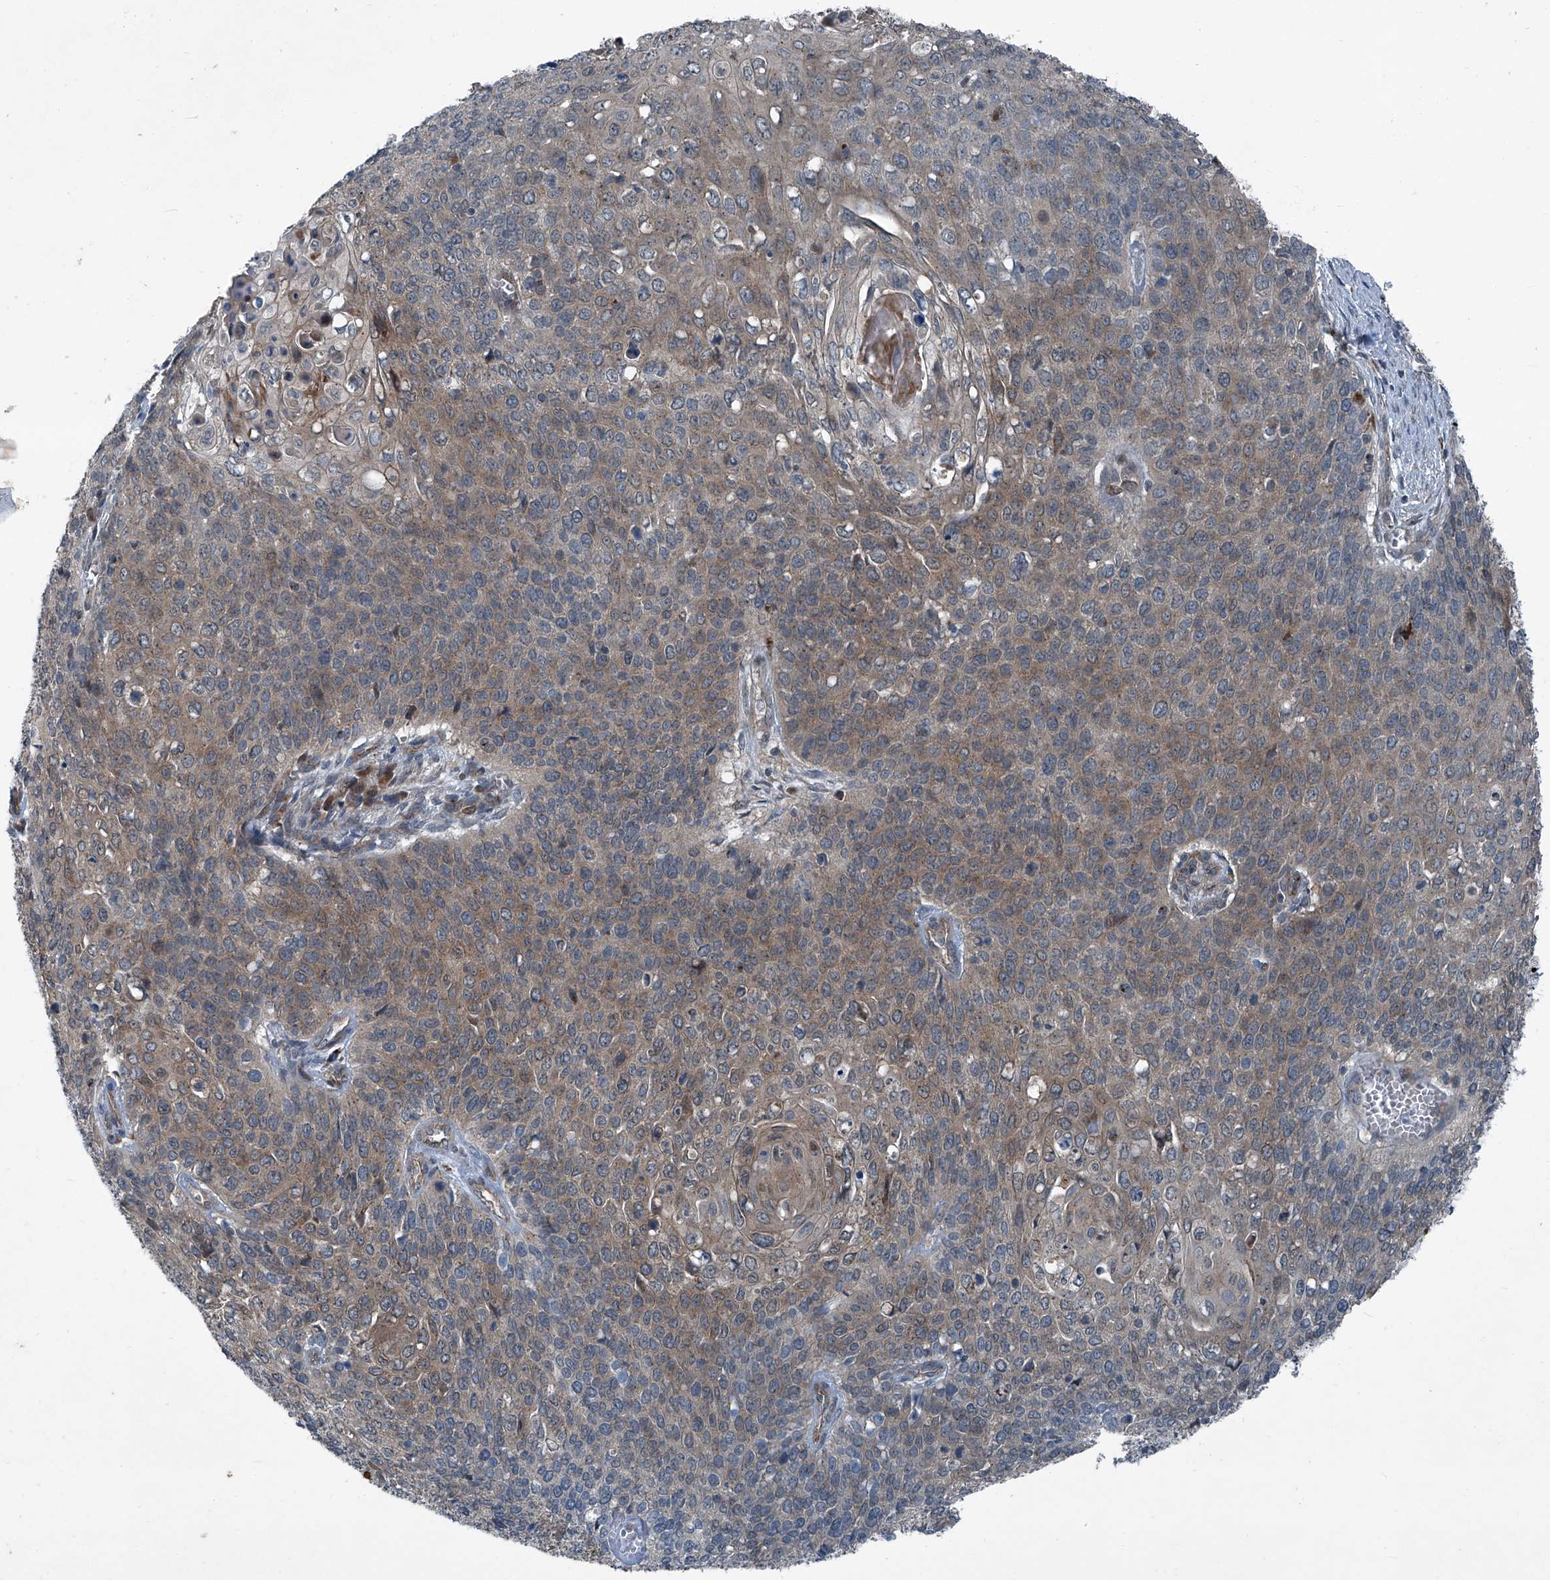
{"staining": {"intensity": "weak", "quantity": ">75%", "location": "cytoplasmic/membranous"}, "tissue": "cervical cancer", "cell_type": "Tumor cells", "image_type": "cancer", "snomed": [{"axis": "morphology", "description": "Squamous cell carcinoma, NOS"}, {"axis": "topography", "description": "Cervix"}], "caption": "Immunohistochemical staining of cervical squamous cell carcinoma displays weak cytoplasmic/membranous protein positivity in about >75% of tumor cells.", "gene": "SENP2", "patient": {"sex": "female", "age": 39}}